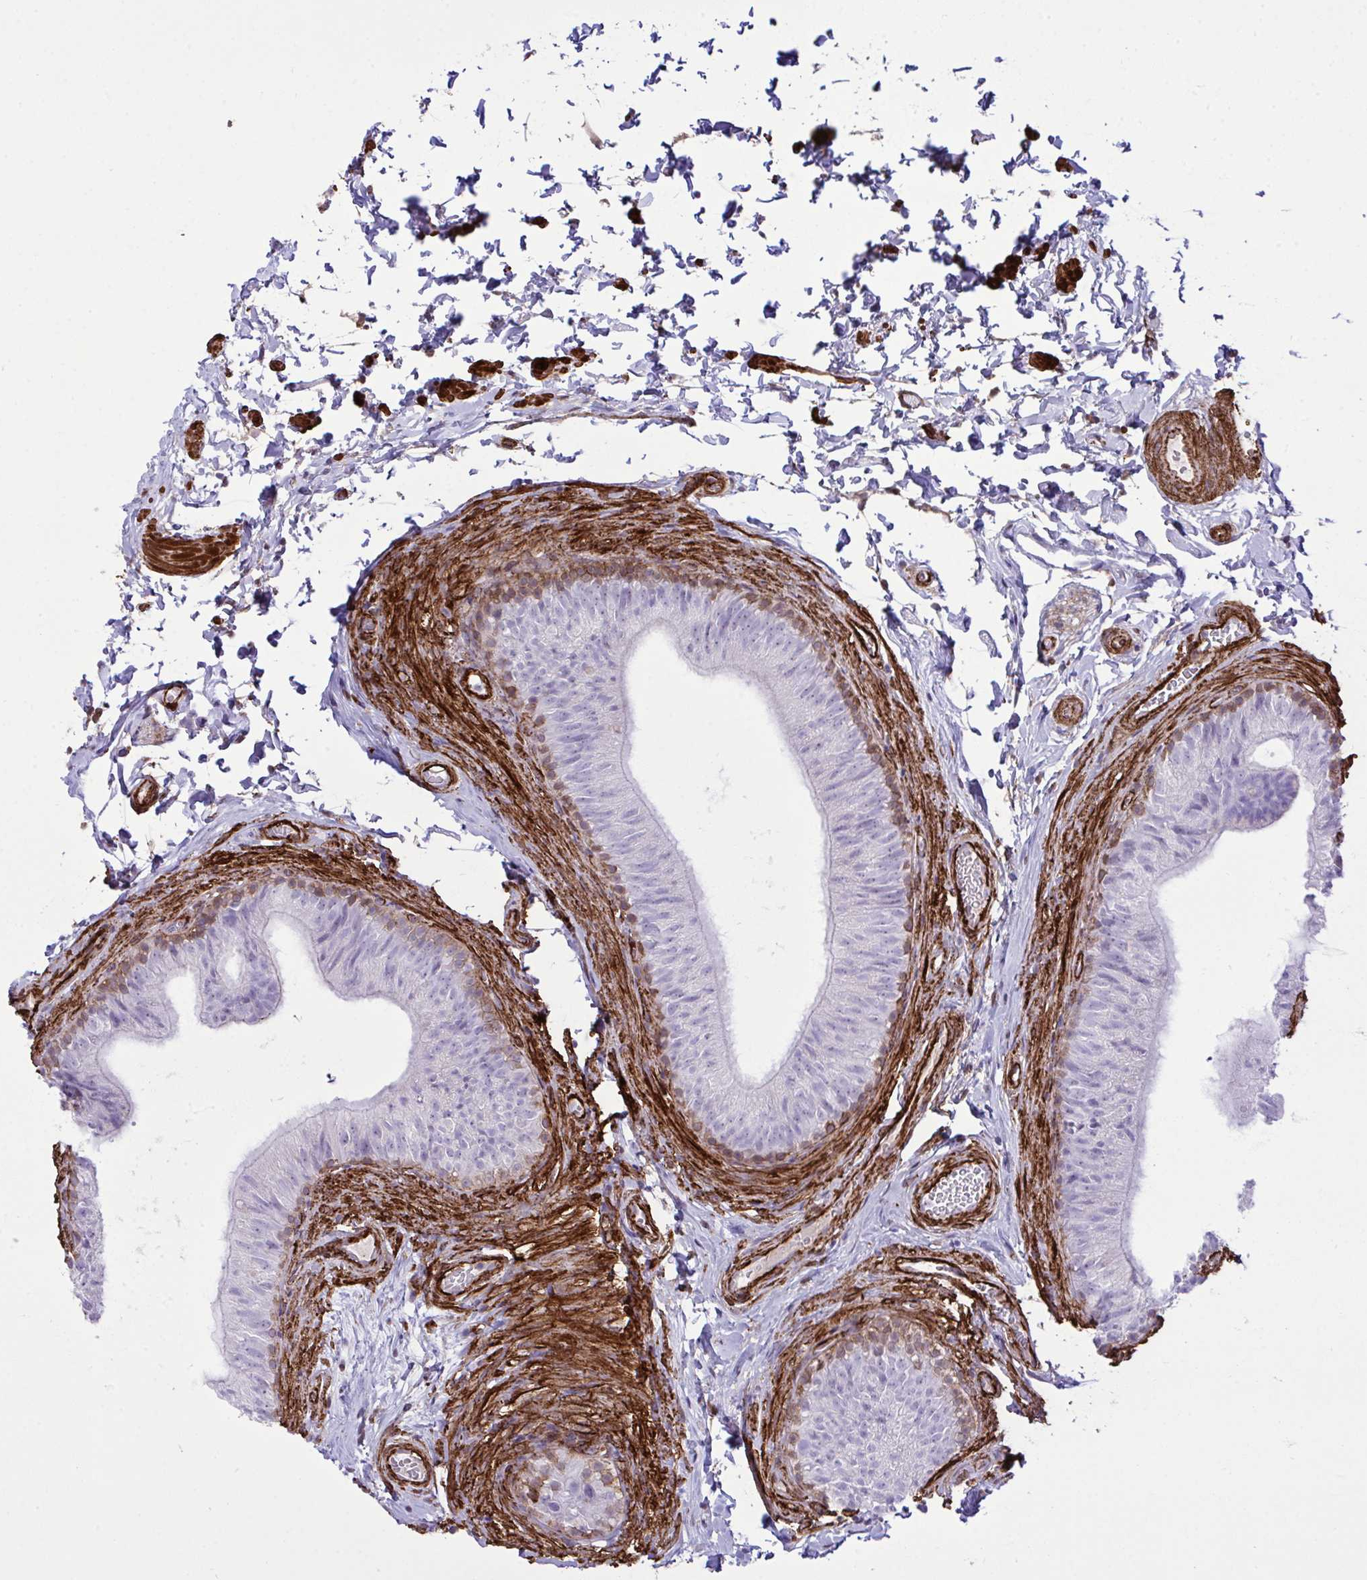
{"staining": {"intensity": "negative", "quantity": "none", "location": "none"}, "tissue": "epididymis", "cell_type": "Glandular cells", "image_type": "normal", "snomed": [{"axis": "morphology", "description": "Normal tissue, NOS"}, {"axis": "topography", "description": "Epididymis, spermatic cord, NOS"}, {"axis": "topography", "description": "Epididymis"}, {"axis": "topography", "description": "Peripheral nerve tissue"}], "caption": "DAB (3,3'-diaminobenzidine) immunohistochemical staining of unremarkable human epididymis exhibits no significant staining in glandular cells.", "gene": "SYNPO2L", "patient": {"sex": "male", "age": 29}}